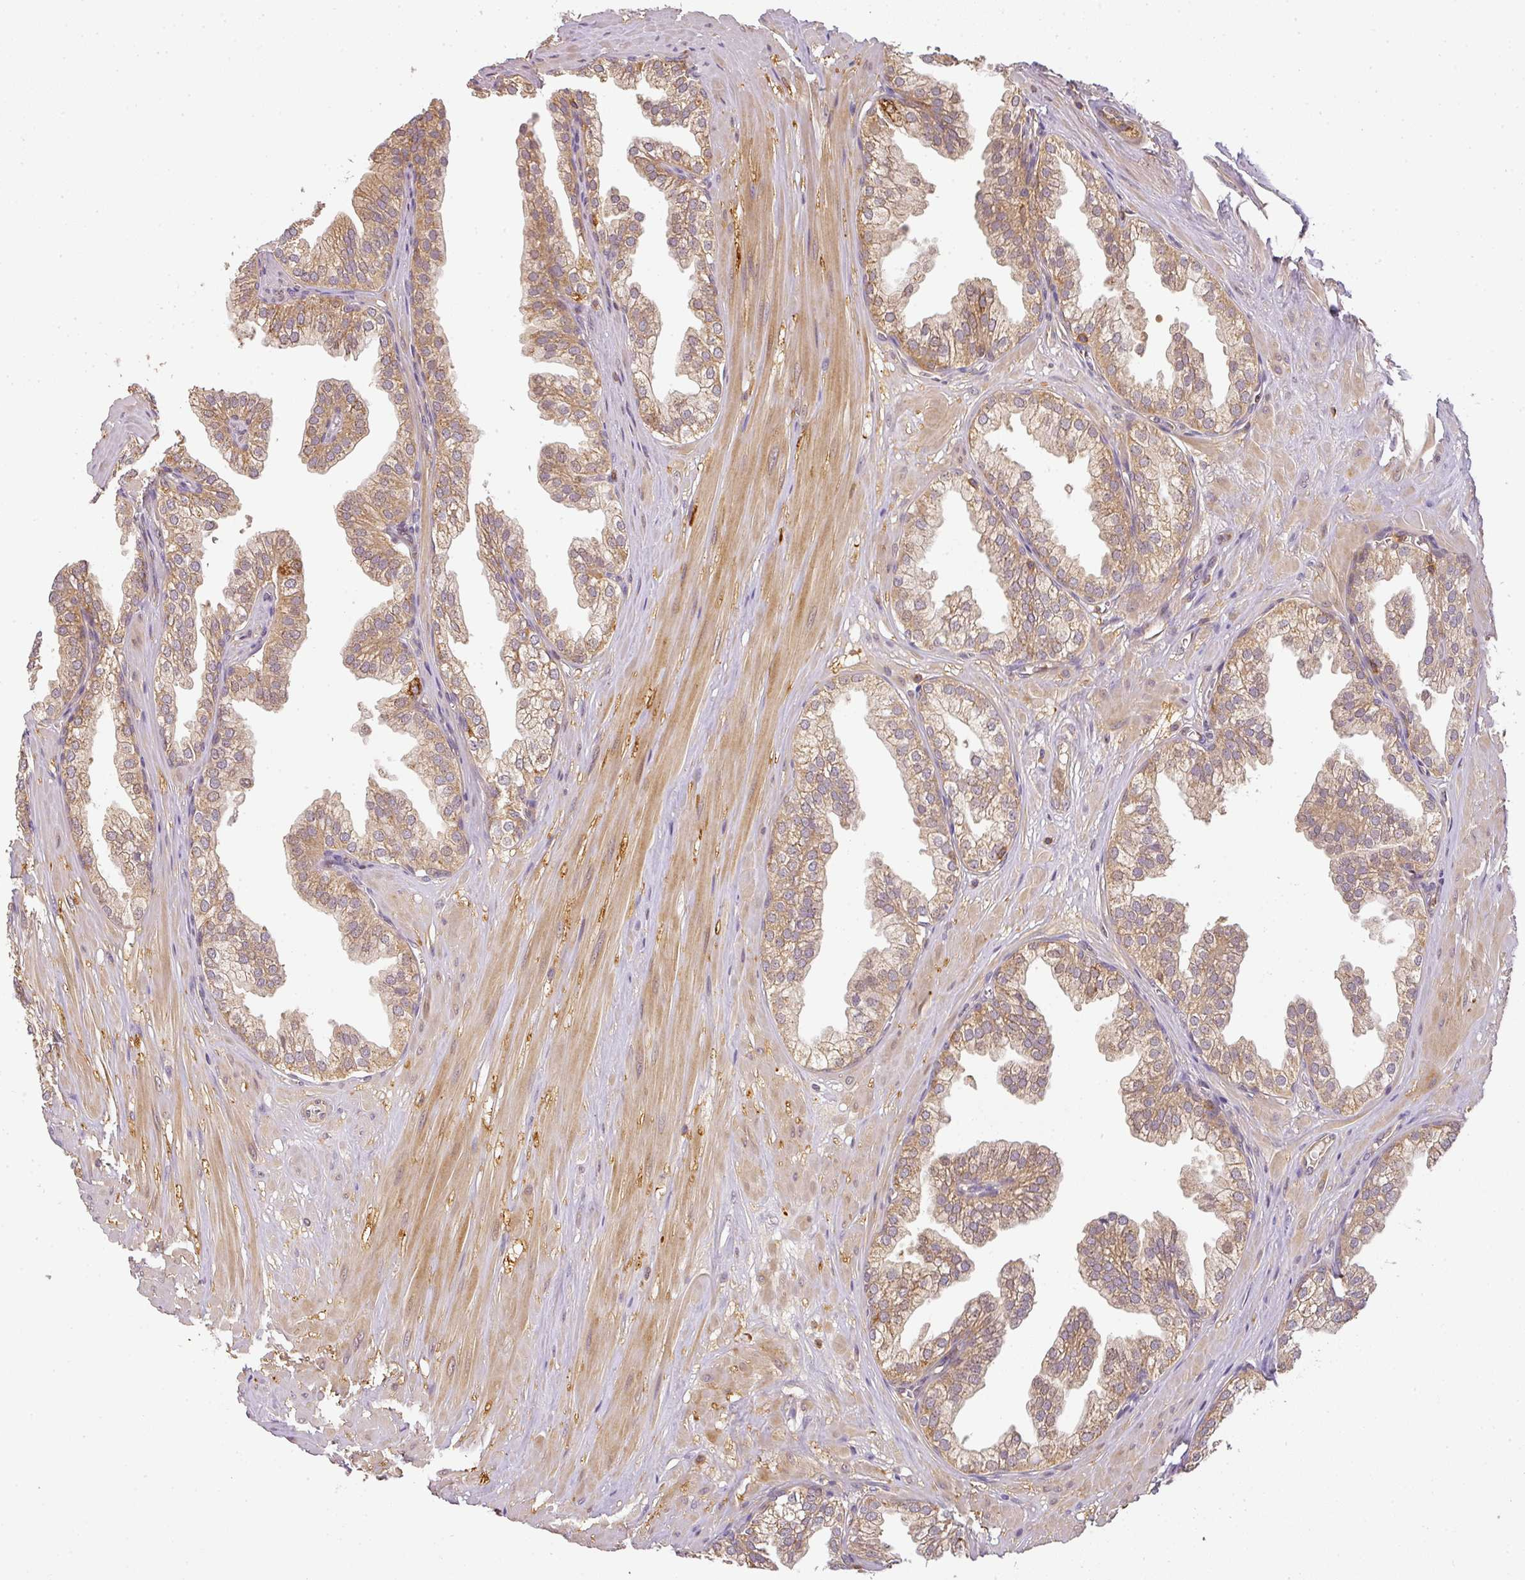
{"staining": {"intensity": "moderate", "quantity": ">75%", "location": "cytoplasmic/membranous"}, "tissue": "prostate", "cell_type": "Glandular cells", "image_type": "normal", "snomed": [{"axis": "morphology", "description": "Normal tissue, NOS"}, {"axis": "topography", "description": "Prostate"}, {"axis": "topography", "description": "Peripheral nerve tissue"}], "caption": "Glandular cells display medium levels of moderate cytoplasmic/membranous staining in approximately >75% of cells in unremarkable prostate.", "gene": "TCL1B", "patient": {"sex": "male", "age": 55}}